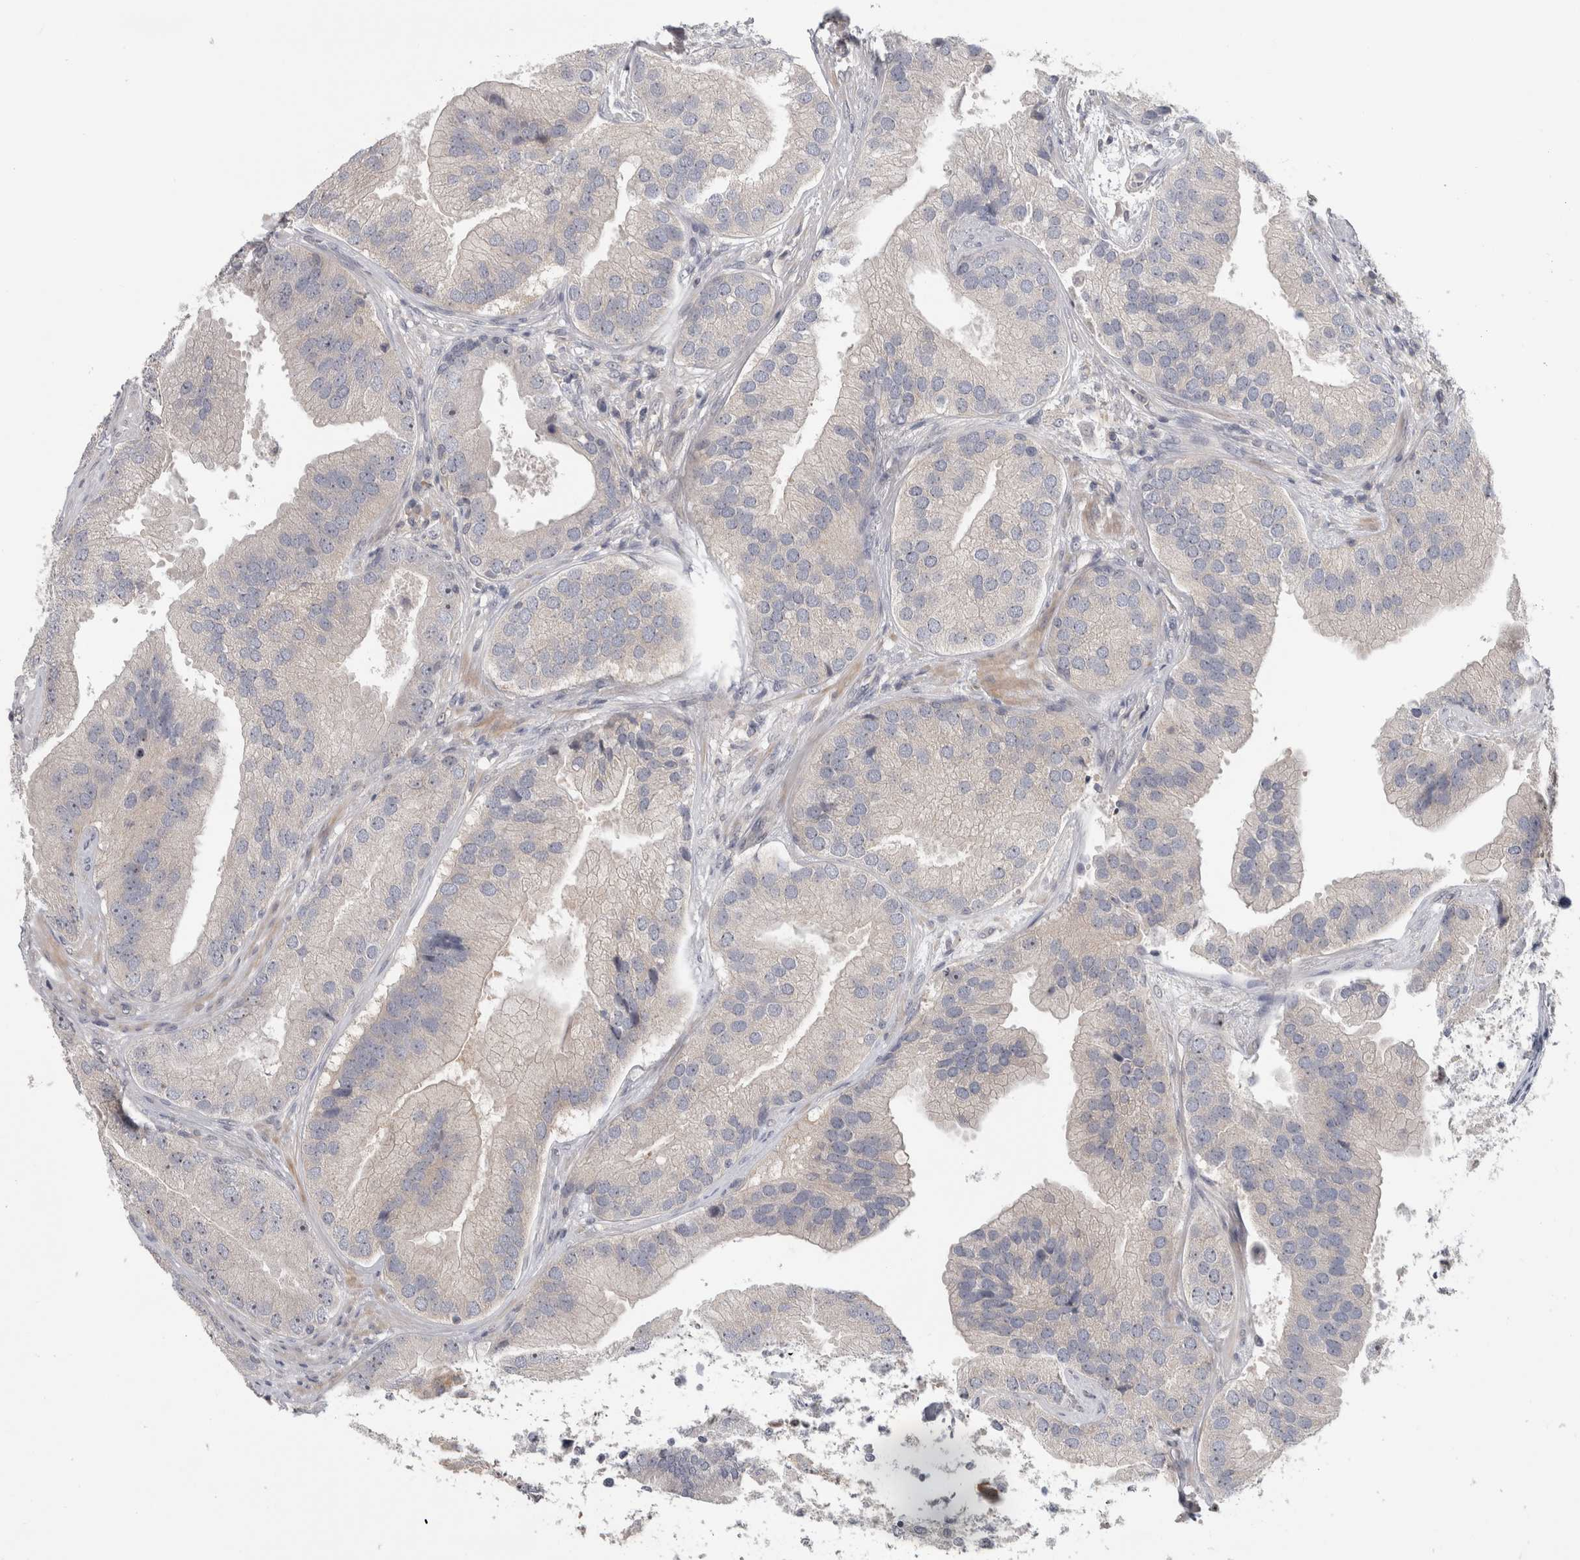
{"staining": {"intensity": "weak", "quantity": "<25%", "location": "nuclear"}, "tissue": "prostate cancer", "cell_type": "Tumor cells", "image_type": "cancer", "snomed": [{"axis": "morphology", "description": "Adenocarcinoma, High grade"}, {"axis": "topography", "description": "Prostate"}], "caption": "Immunohistochemistry (IHC) histopathology image of human prostate cancer stained for a protein (brown), which shows no staining in tumor cells.", "gene": "RBM28", "patient": {"sex": "male", "age": 70}}